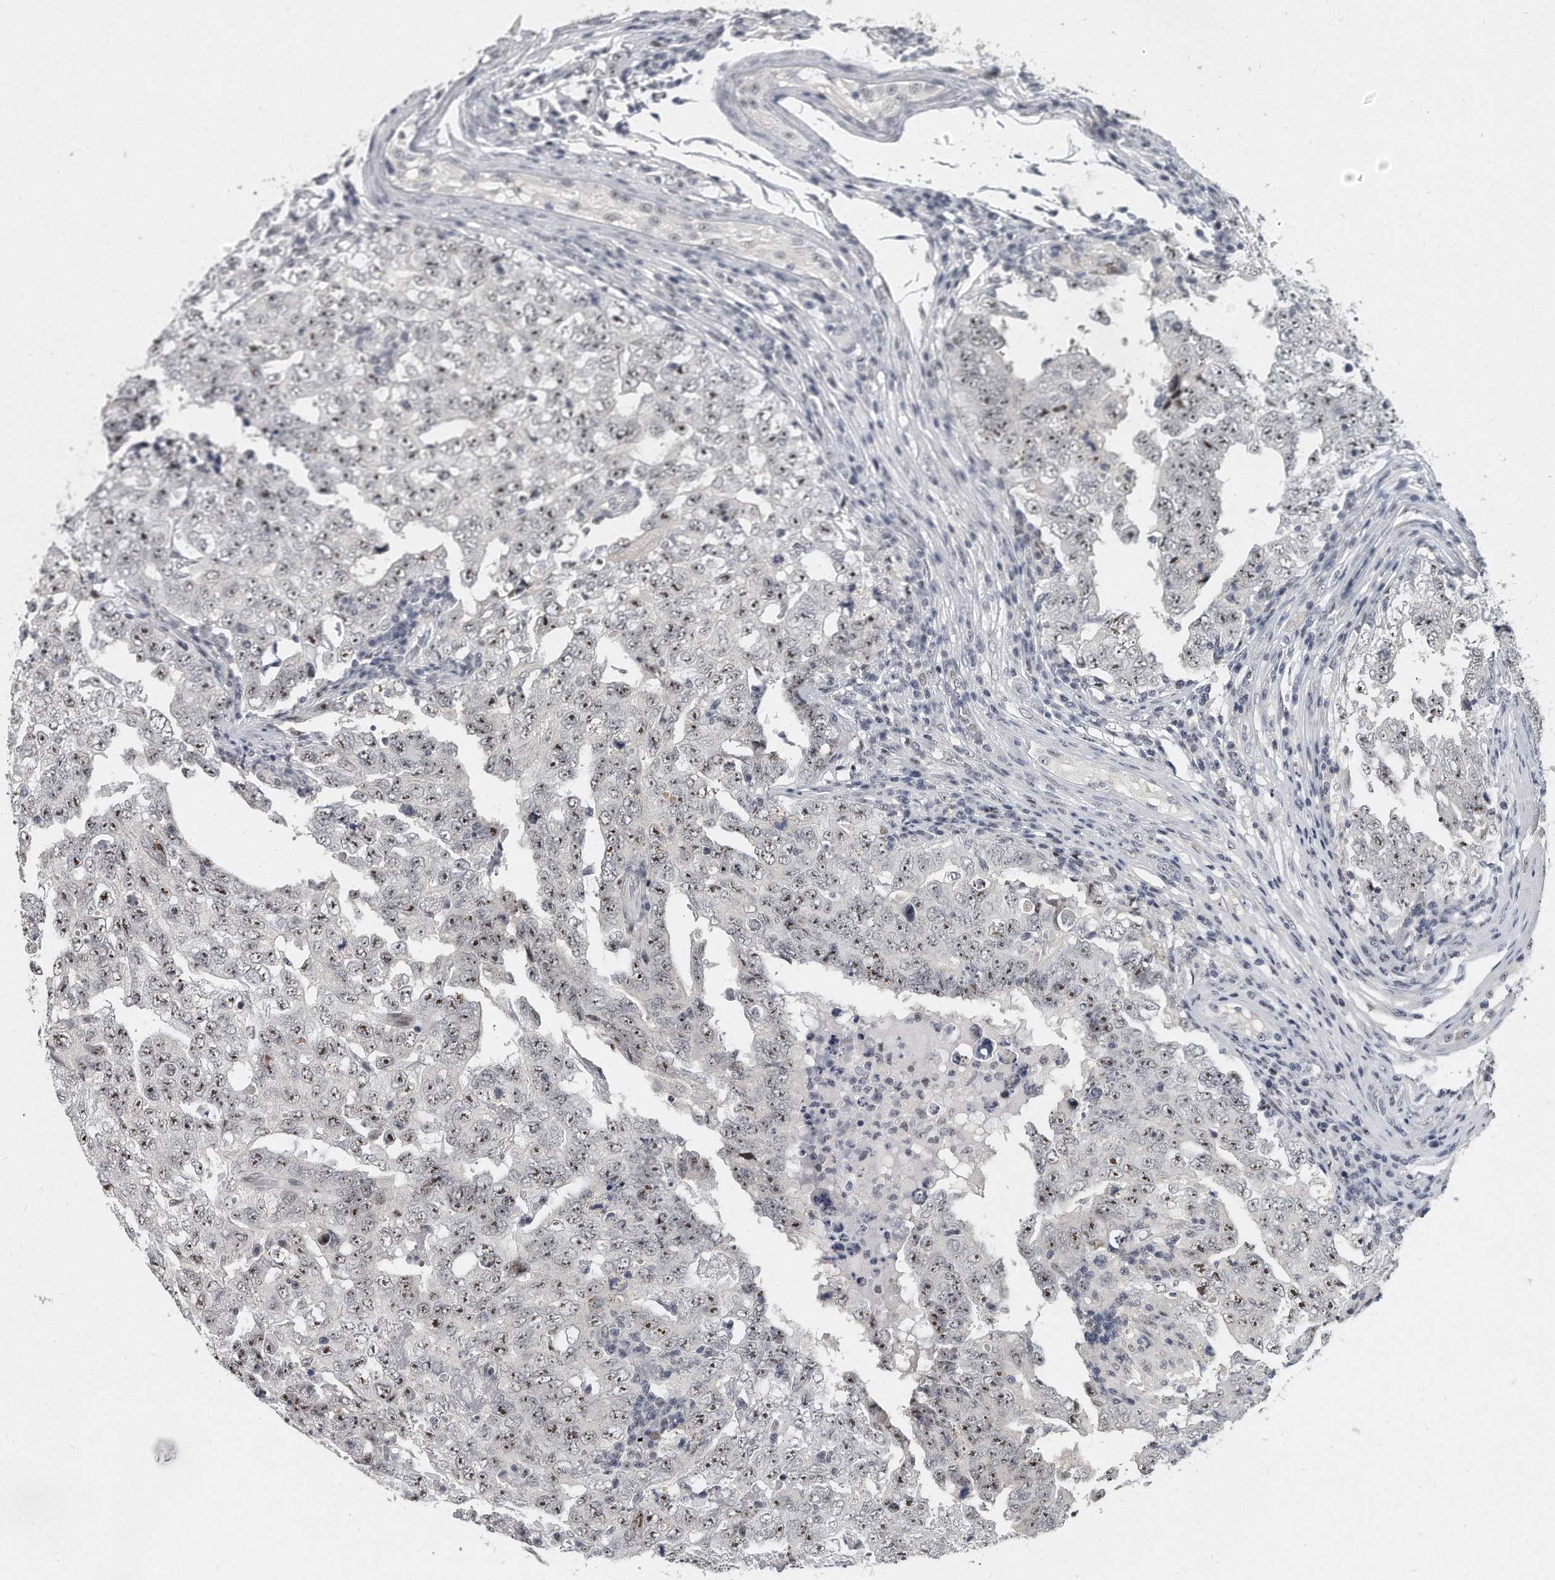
{"staining": {"intensity": "moderate", "quantity": ">75%", "location": "nuclear"}, "tissue": "testis cancer", "cell_type": "Tumor cells", "image_type": "cancer", "snomed": [{"axis": "morphology", "description": "Carcinoma, Embryonal, NOS"}, {"axis": "topography", "description": "Testis"}], "caption": "Protein expression analysis of testis cancer displays moderate nuclear staining in approximately >75% of tumor cells.", "gene": "TFCP2L1", "patient": {"sex": "male", "age": 26}}